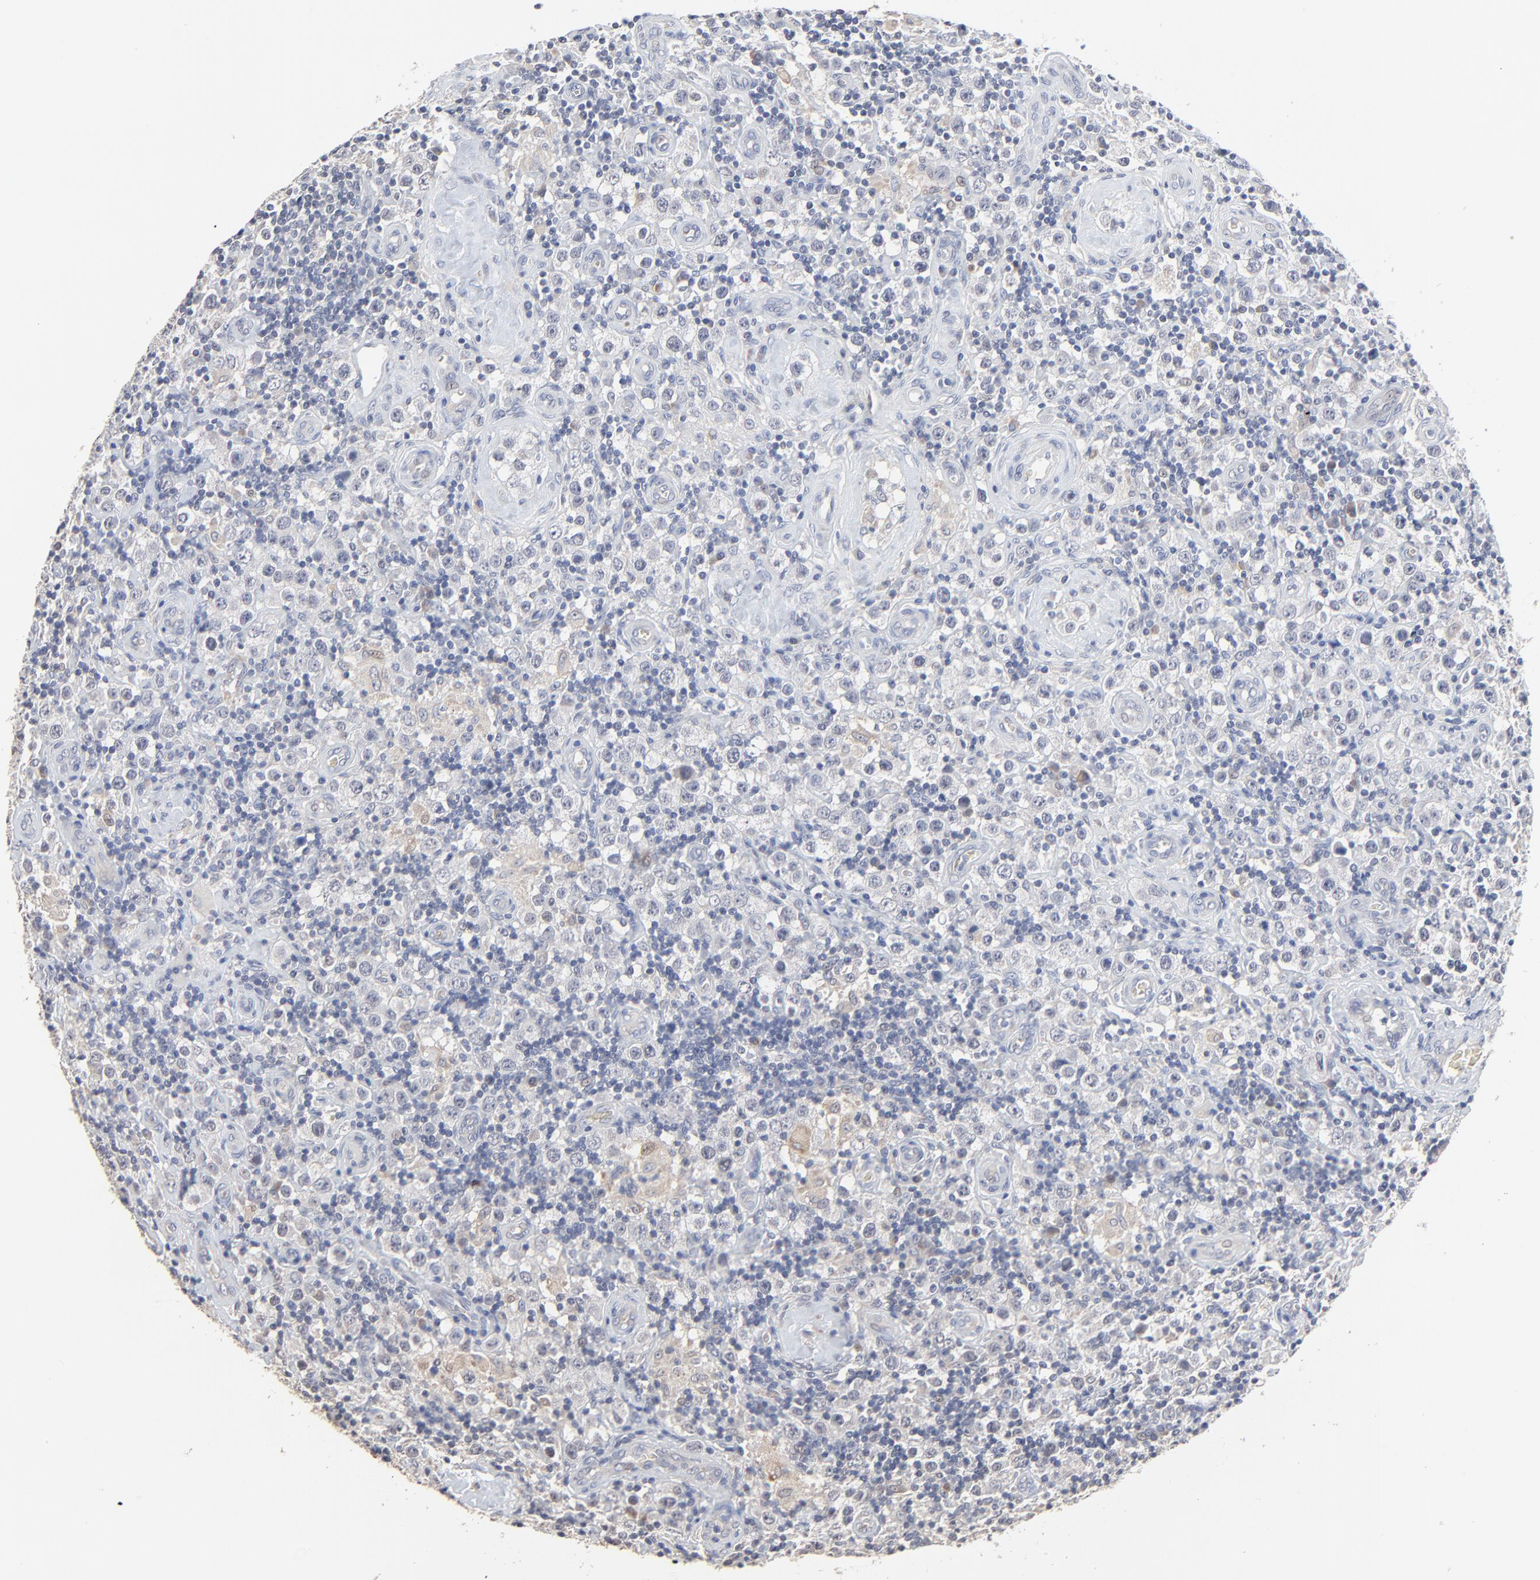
{"staining": {"intensity": "weak", "quantity": "<25%", "location": "cytoplasmic/membranous"}, "tissue": "testis cancer", "cell_type": "Tumor cells", "image_type": "cancer", "snomed": [{"axis": "morphology", "description": "Seminoma, NOS"}, {"axis": "topography", "description": "Testis"}], "caption": "Testis seminoma was stained to show a protein in brown. There is no significant staining in tumor cells.", "gene": "FANCB", "patient": {"sex": "male", "age": 32}}